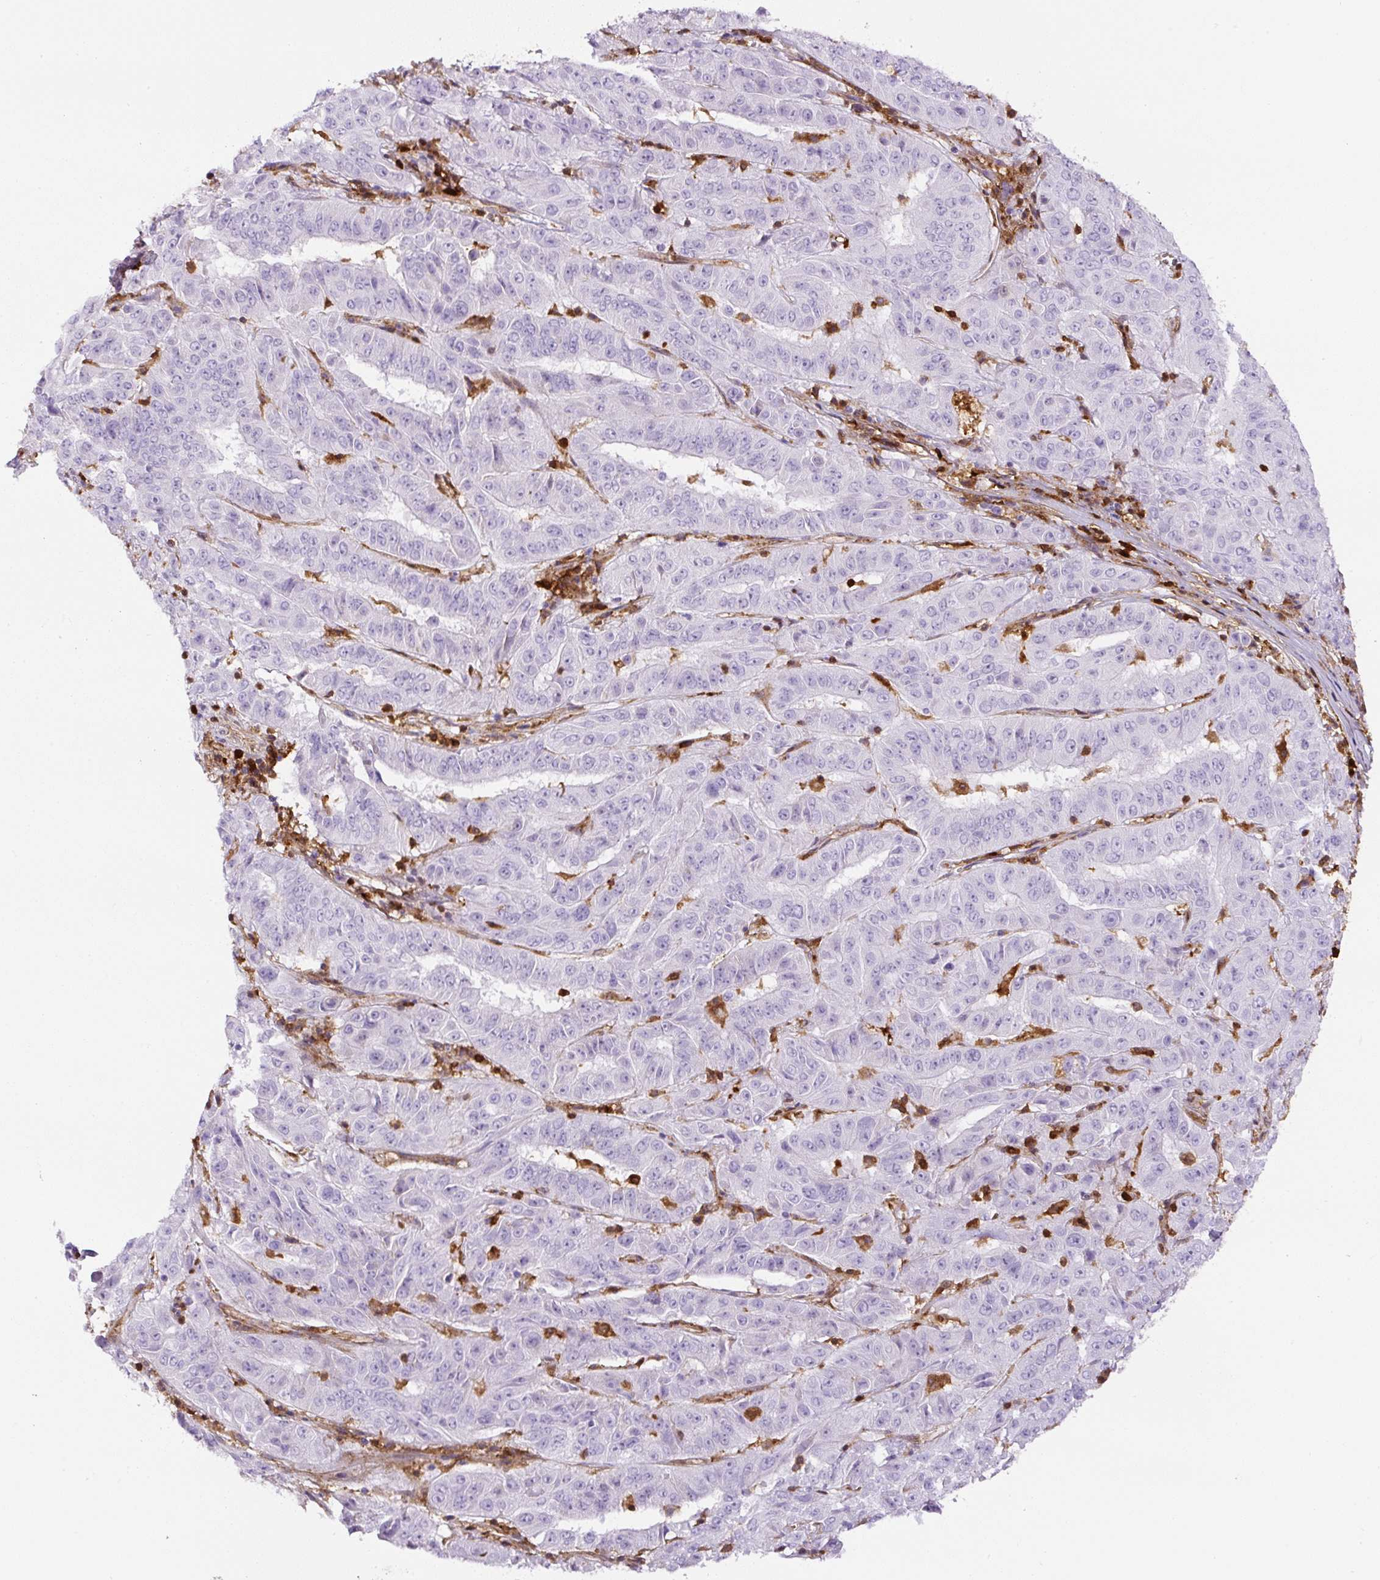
{"staining": {"intensity": "negative", "quantity": "none", "location": "none"}, "tissue": "pancreatic cancer", "cell_type": "Tumor cells", "image_type": "cancer", "snomed": [{"axis": "morphology", "description": "Adenocarcinoma, NOS"}, {"axis": "topography", "description": "Pancreas"}], "caption": "IHC of human pancreatic cancer (adenocarcinoma) exhibits no staining in tumor cells.", "gene": "ANXA1", "patient": {"sex": "male", "age": 63}}